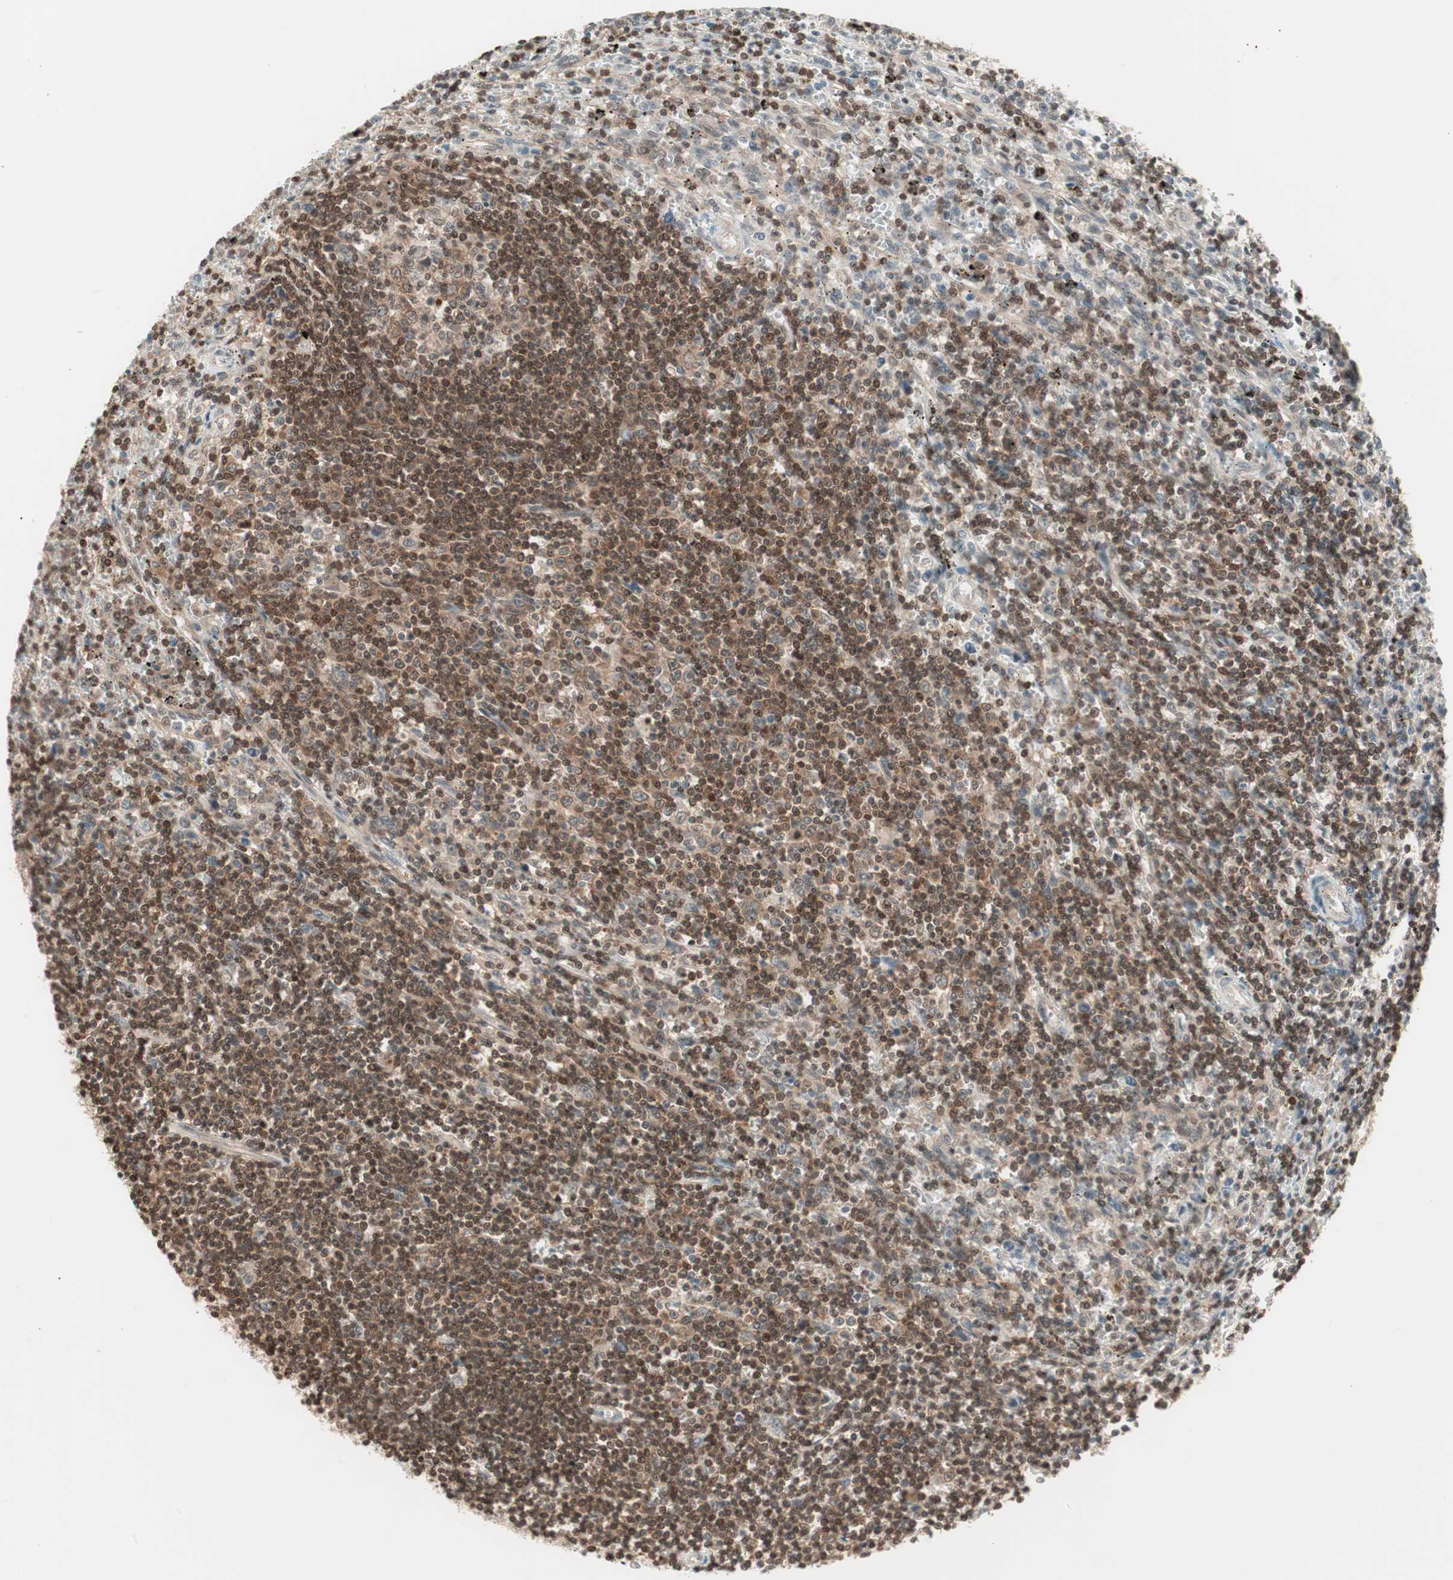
{"staining": {"intensity": "moderate", "quantity": ">75%", "location": "nuclear"}, "tissue": "lymphoma", "cell_type": "Tumor cells", "image_type": "cancer", "snomed": [{"axis": "morphology", "description": "Malignant lymphoma, non-Hodgkin's type, Low grade"}, {"axis": "topography", "description": "Spleen"}], "caption": "Low-grade malignant lymphoma, non-Hodgkin's type stained with a brown dye displays moderate nuclear positive positivity in about >75% of tumor cells.", "gene": "UBE2I", "patient": {"sex": "male", "age": 76}}